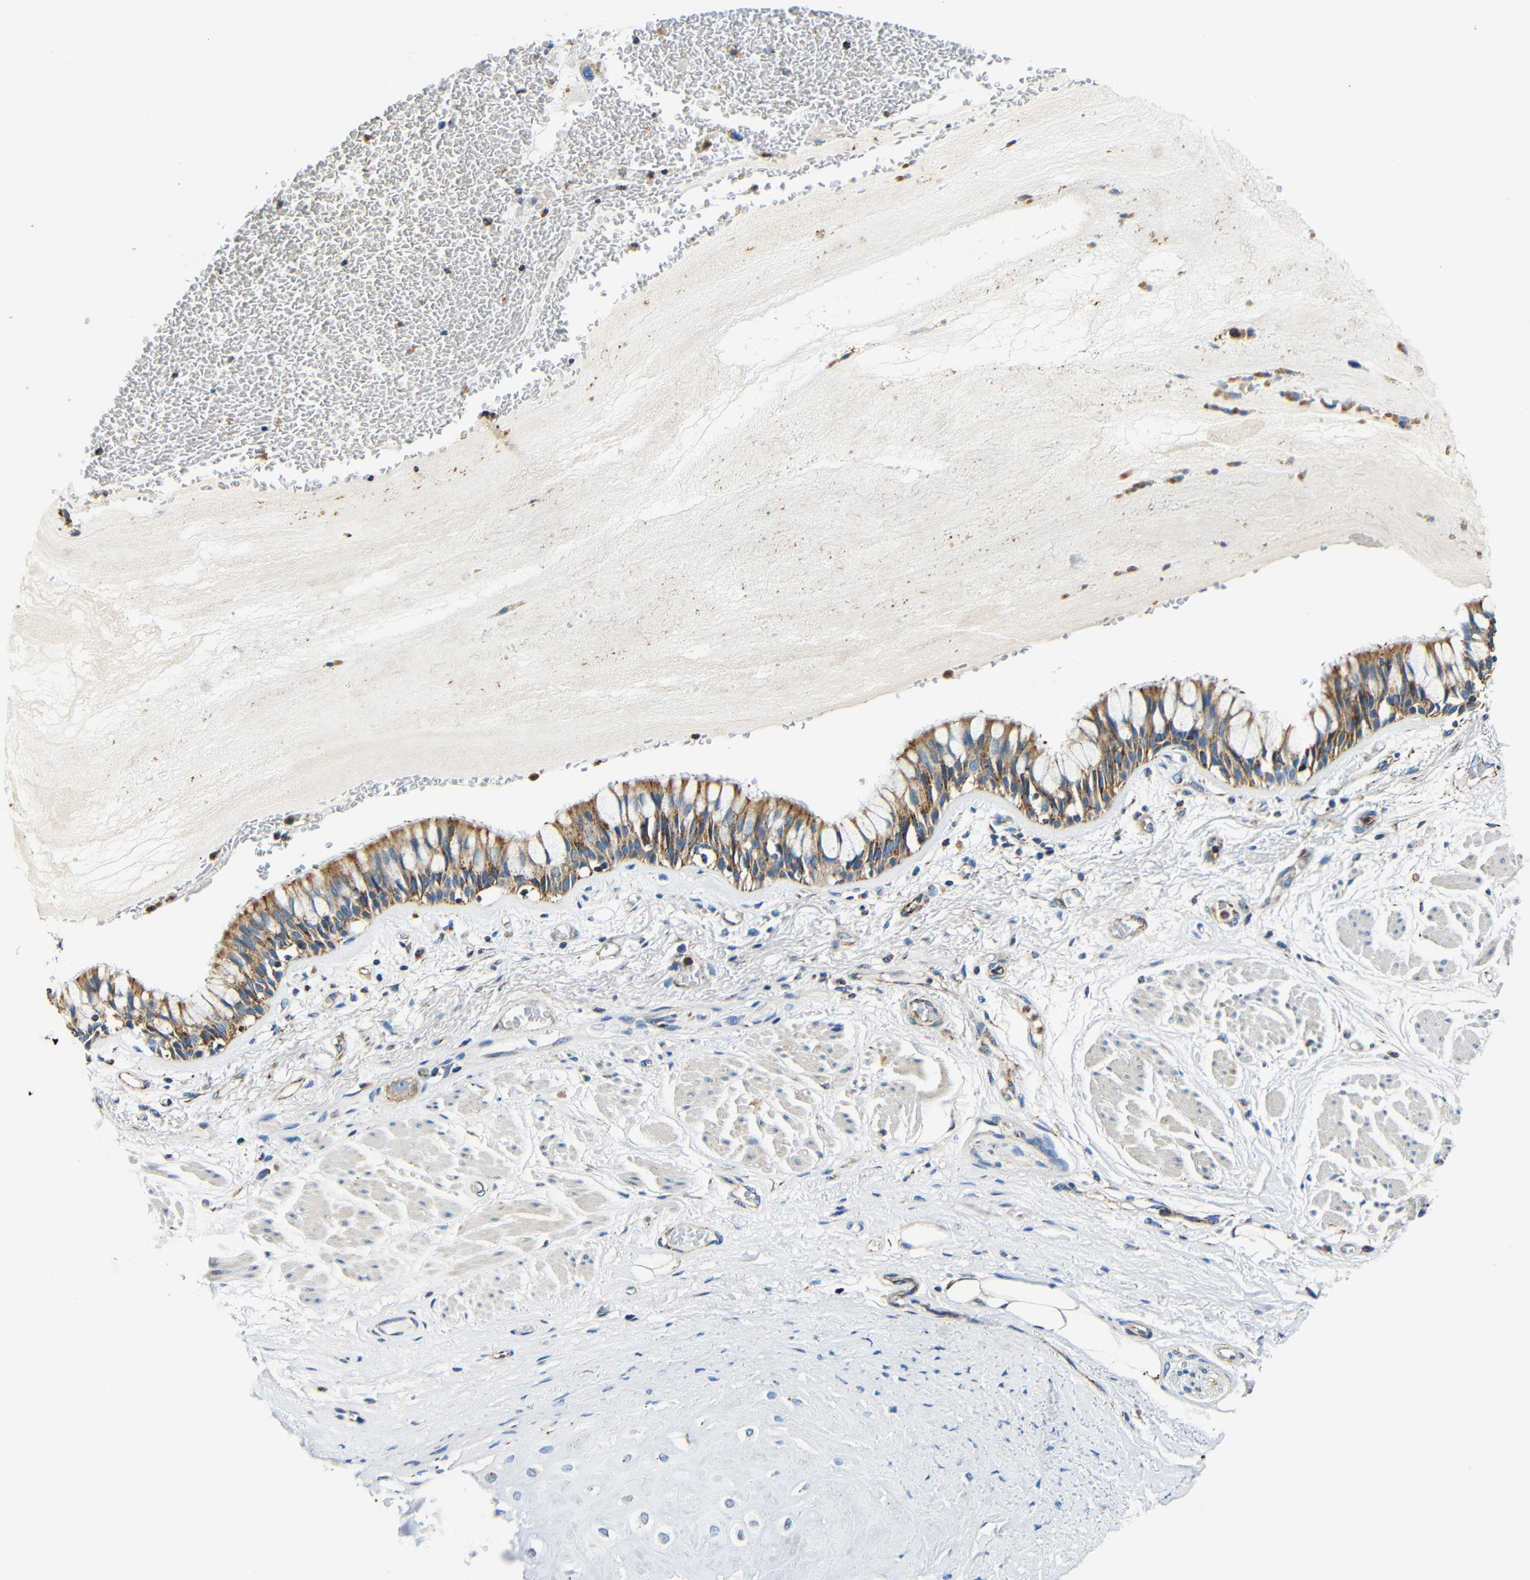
{"staining": {"intensity": "moderate", "quantity": ">75%", "location": "cytoplasmic/membranous"}, "tissue": "bronchus", "cell_type": "Respiratory epithelial cells", "image_type": "normal", "snomed": [{"axis": "morphology", "description": "Normal tissue, NOS"}, {"axis": "topography", "description": "Bronchus"}], "caption": "Protein expression analysis of unremarkable human bronchus reveals moderate cytoplasmic/membranous expression in about >75% of respiratory epithelial cells. The staining was performed using DAB, with brown indicating positive protein expression. Nuclei are stained blue with hematoxylin.", "gene": "GALNT18", "patient": {"sex": "male", "age": 66}}